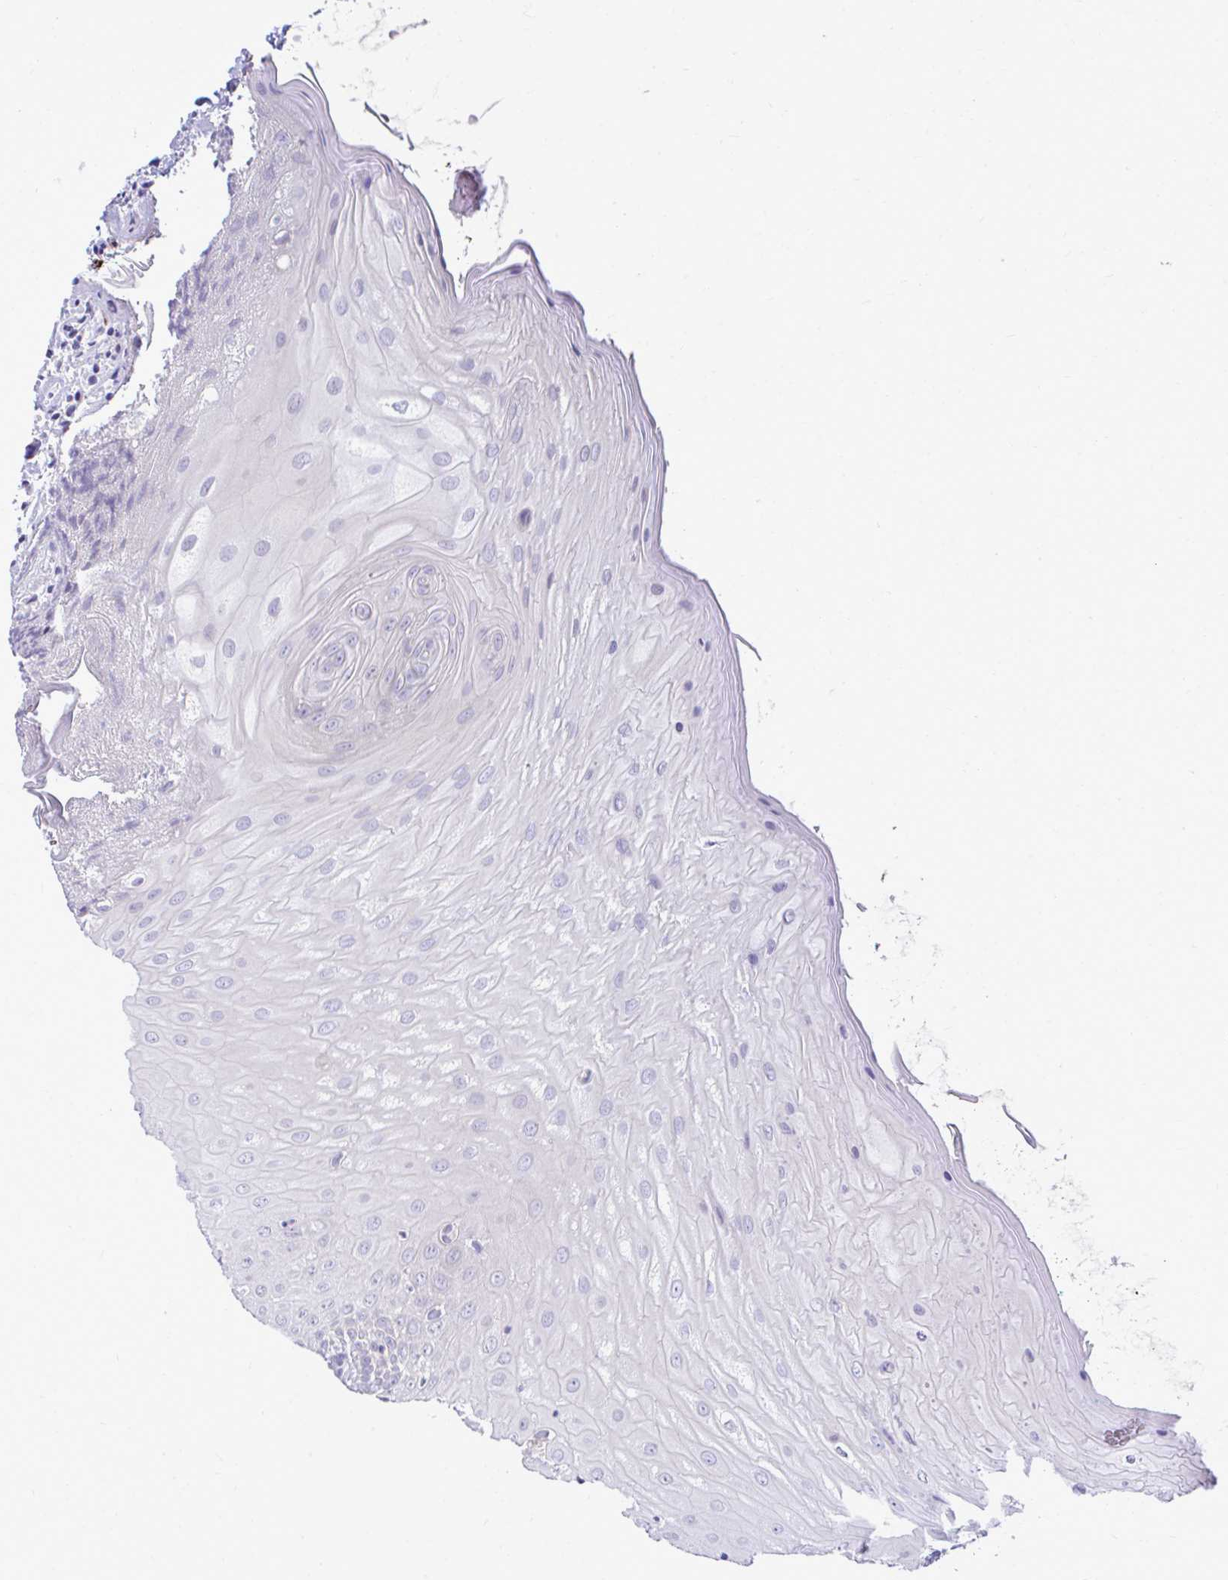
{"staining": {"intensity": "negative", "quantity": "none", "location": "none"}, "tissue": "oral mucosa", "cell_type": "Squamous epithelial cells", "image_type": "normal", "snomed": [{"axis": "morphology", "description": "Normal tissue, NOS"}, {"axis": "topography", "description": "Oral tissue"}, {"axis": "topography", "description": "Tounge, NOS"}, {"axis": "topography", "description": "Head-Neck"}], "caption": "An immunohistochemistry photomicrograph of normal oral mucosa is shown. There is no staining in squamous epithelial cells of oral mucosa.", "gene": "PIGK", "patient": {"sex": "female", "age": 84}}